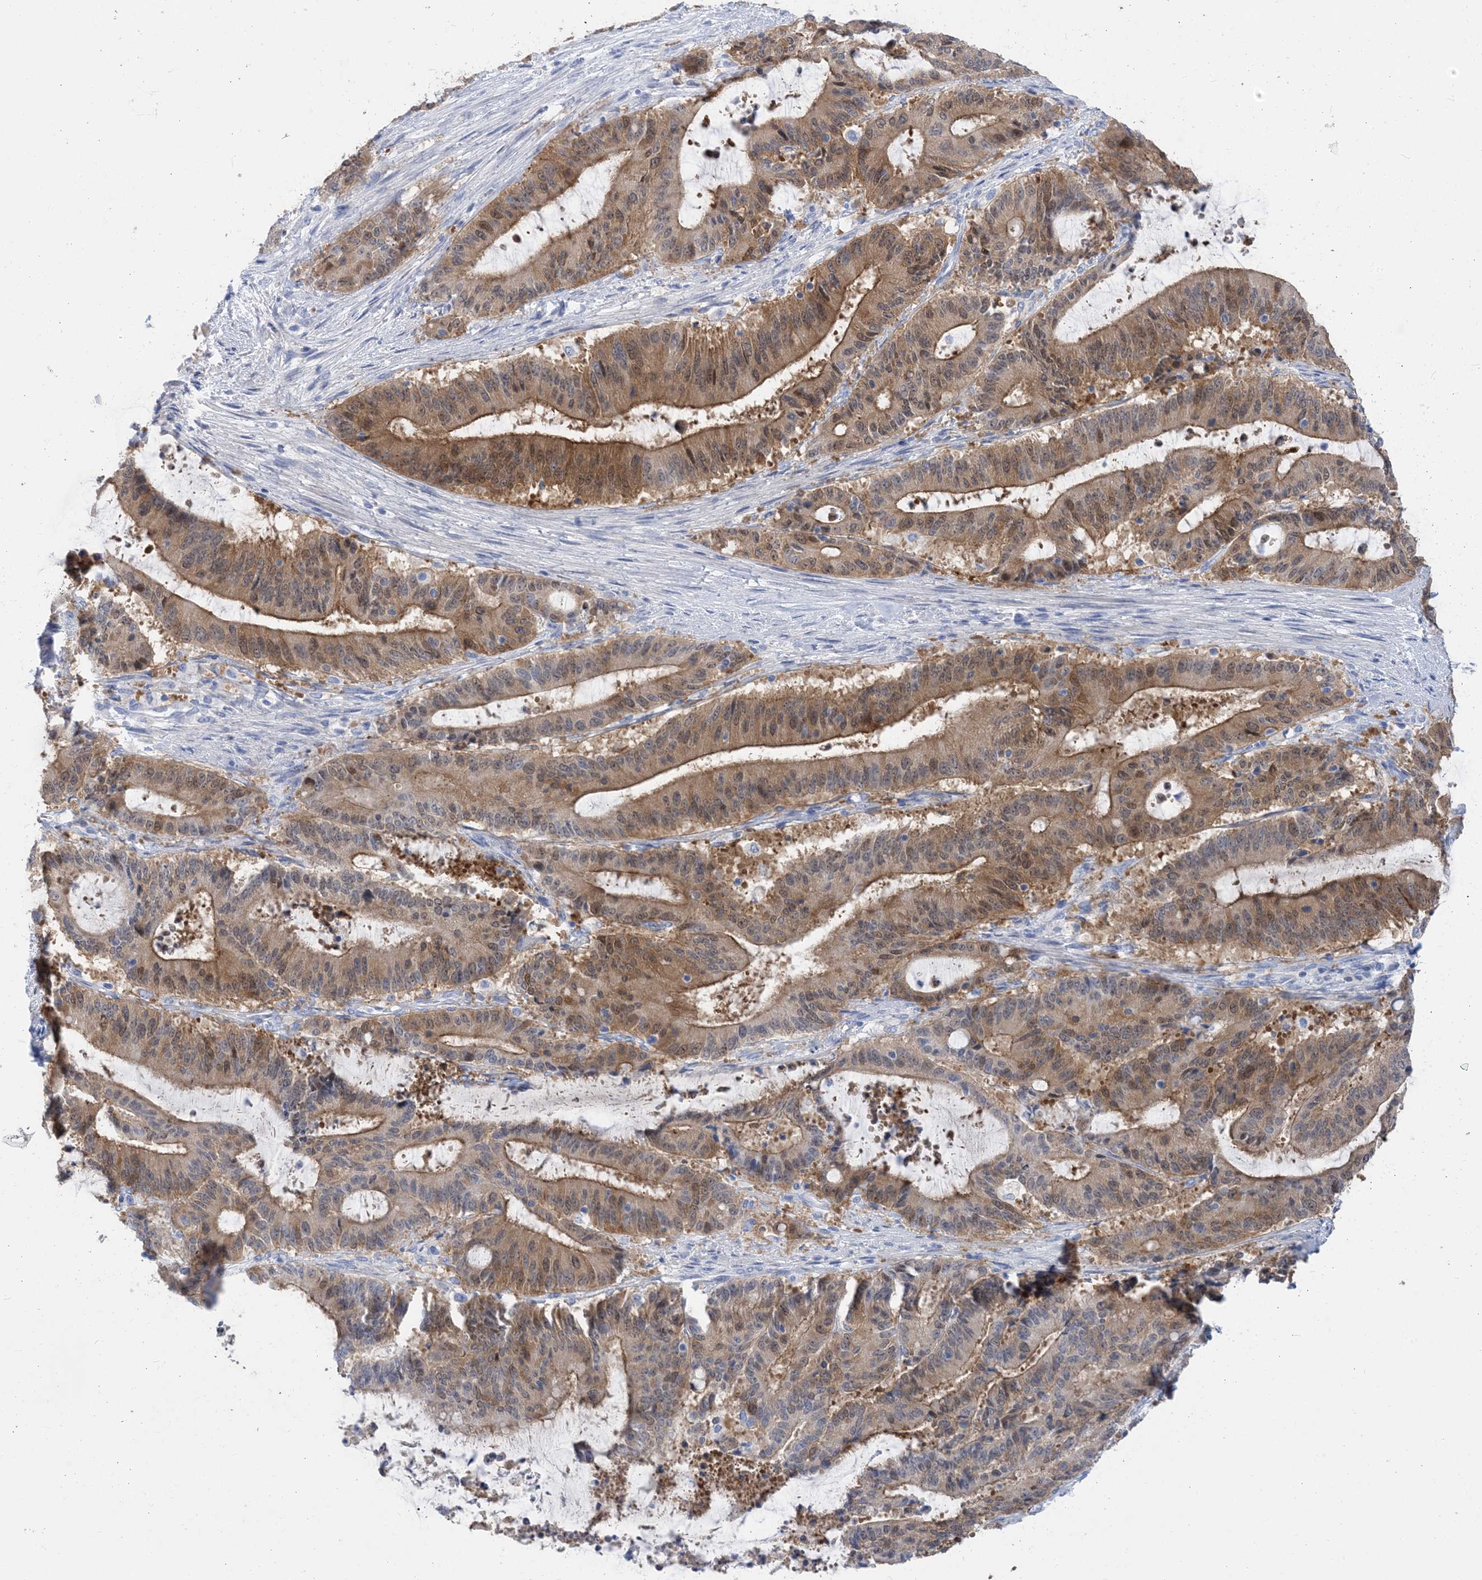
{"staining": {"intensity": "moderate", "quantity": ">75%", "location": "cytoplasmic/membranous"}, "tissue": "liver cancer", "cell_type": "Tumor cells", "image_type": "cancer", "snomed": [{"axis": "morphology", "description": "Normal tissue, NOS"}, {"axis": "morphology", "description": "Cholangiocarcinoma"}, {"axis": "topography", "description": "Liver"}, {"axis": "topography", "description": "Peripheral nerve tissue"}], "caption": "Immunohistochemical staining of liver cancer shows medium levels of moderate cytoplasmic/membranous protein staining in about >75% of tumor cells.", "gene": "SH3YL1", "patient": {"sex": "female", "age": 73}}